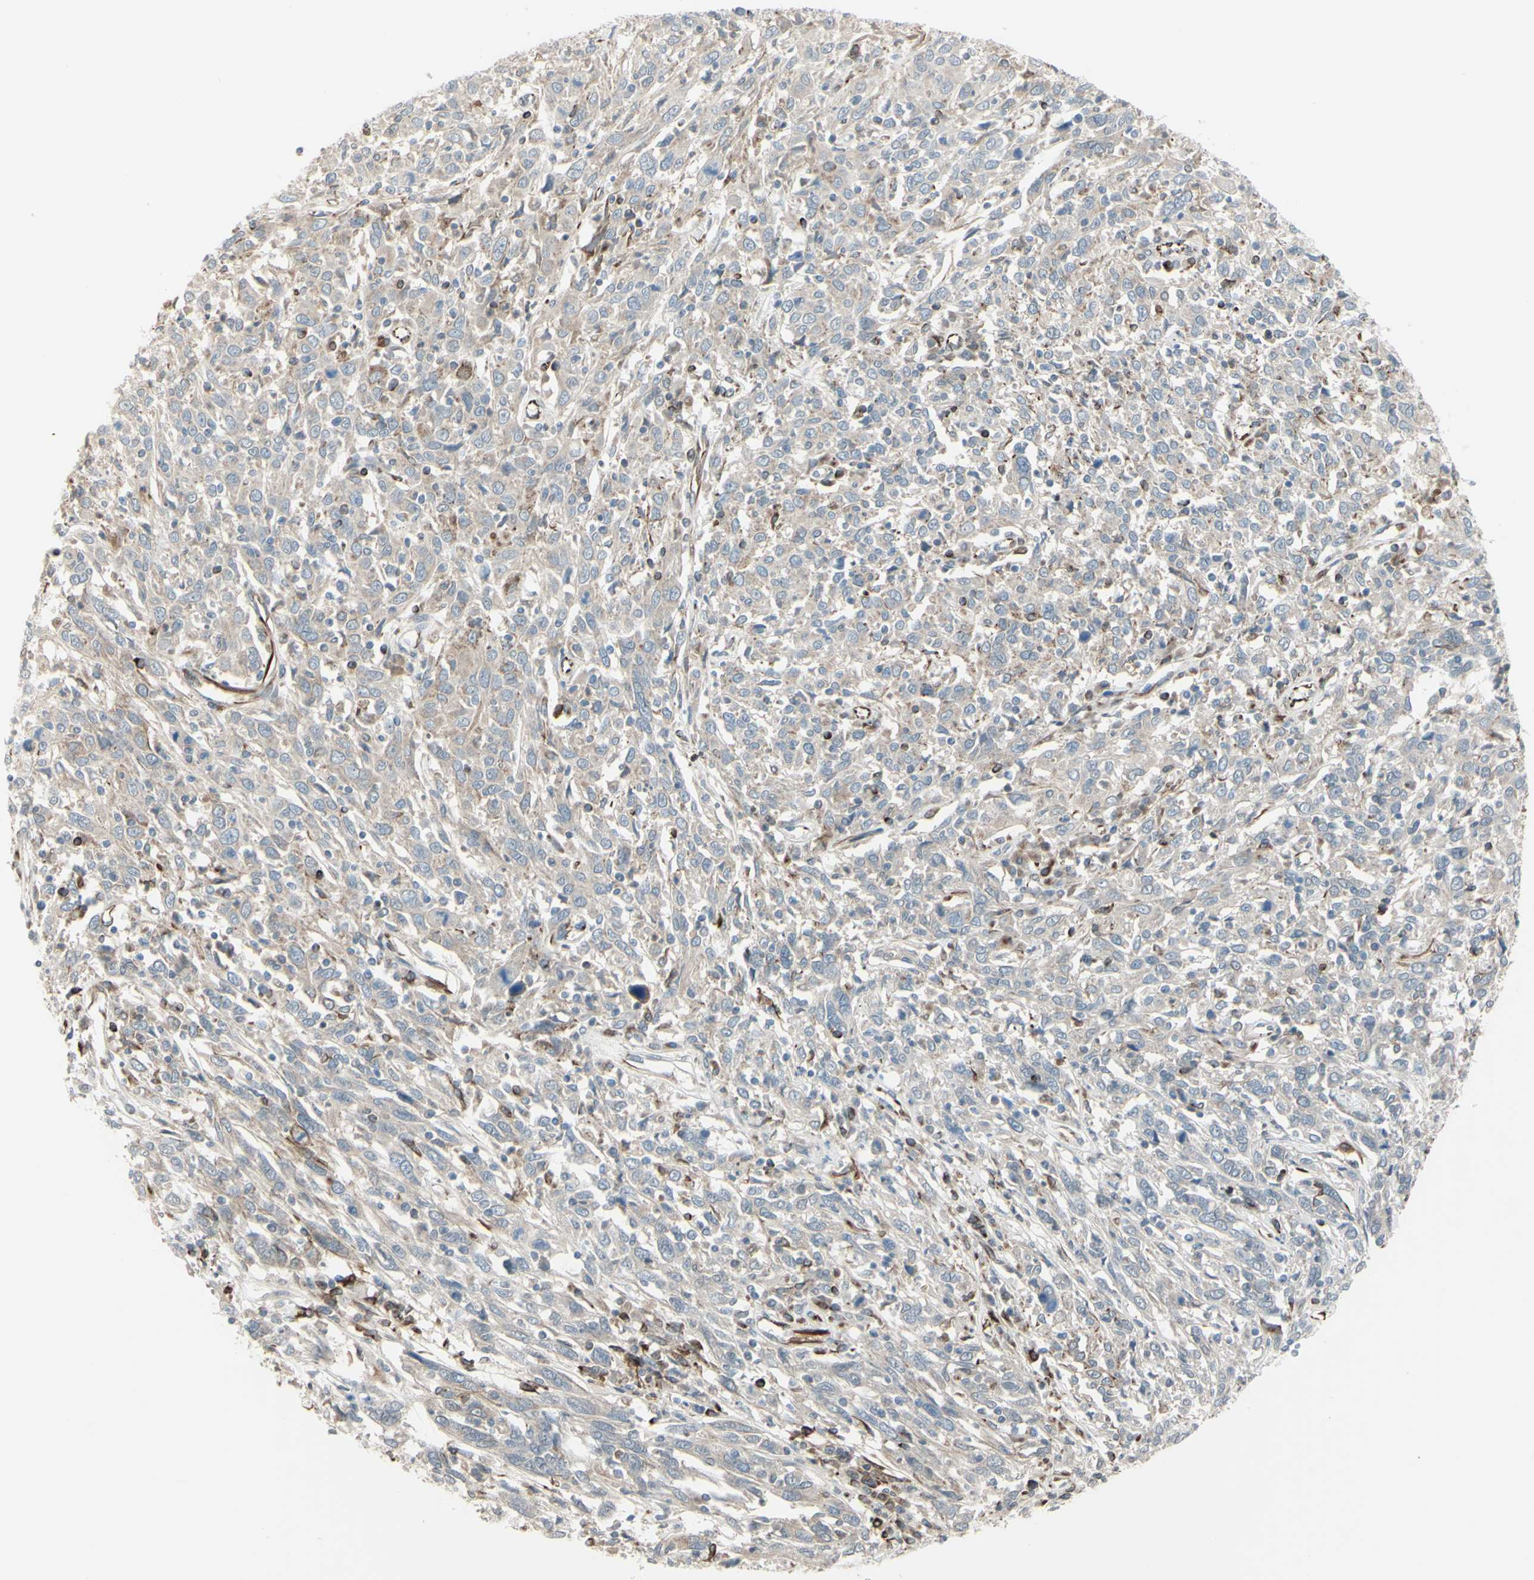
{"staining": {"intensity": "negative", "quantity": "none", "location": "none"}, "tissue": "cervical cancer", "cell_type": "Tumor cells", "image_type": "cancer", "snomed": [{"axis": "morphology", "description": "Squamous cell carcinoma, NOS"}, {"axis": "topography", "description": "Cervix"}], "caption": "A high-resolution histopathology image shows IHC staining of cervical cancer, which reveals no significant staining in tumor cells. (Stains: DAB IHC with hematoxylin counter stain, Microscopy: brightfield microscopy at high magnification).", "gene": "FGFR2", "patient": {"sex": "female", "age": 46}}